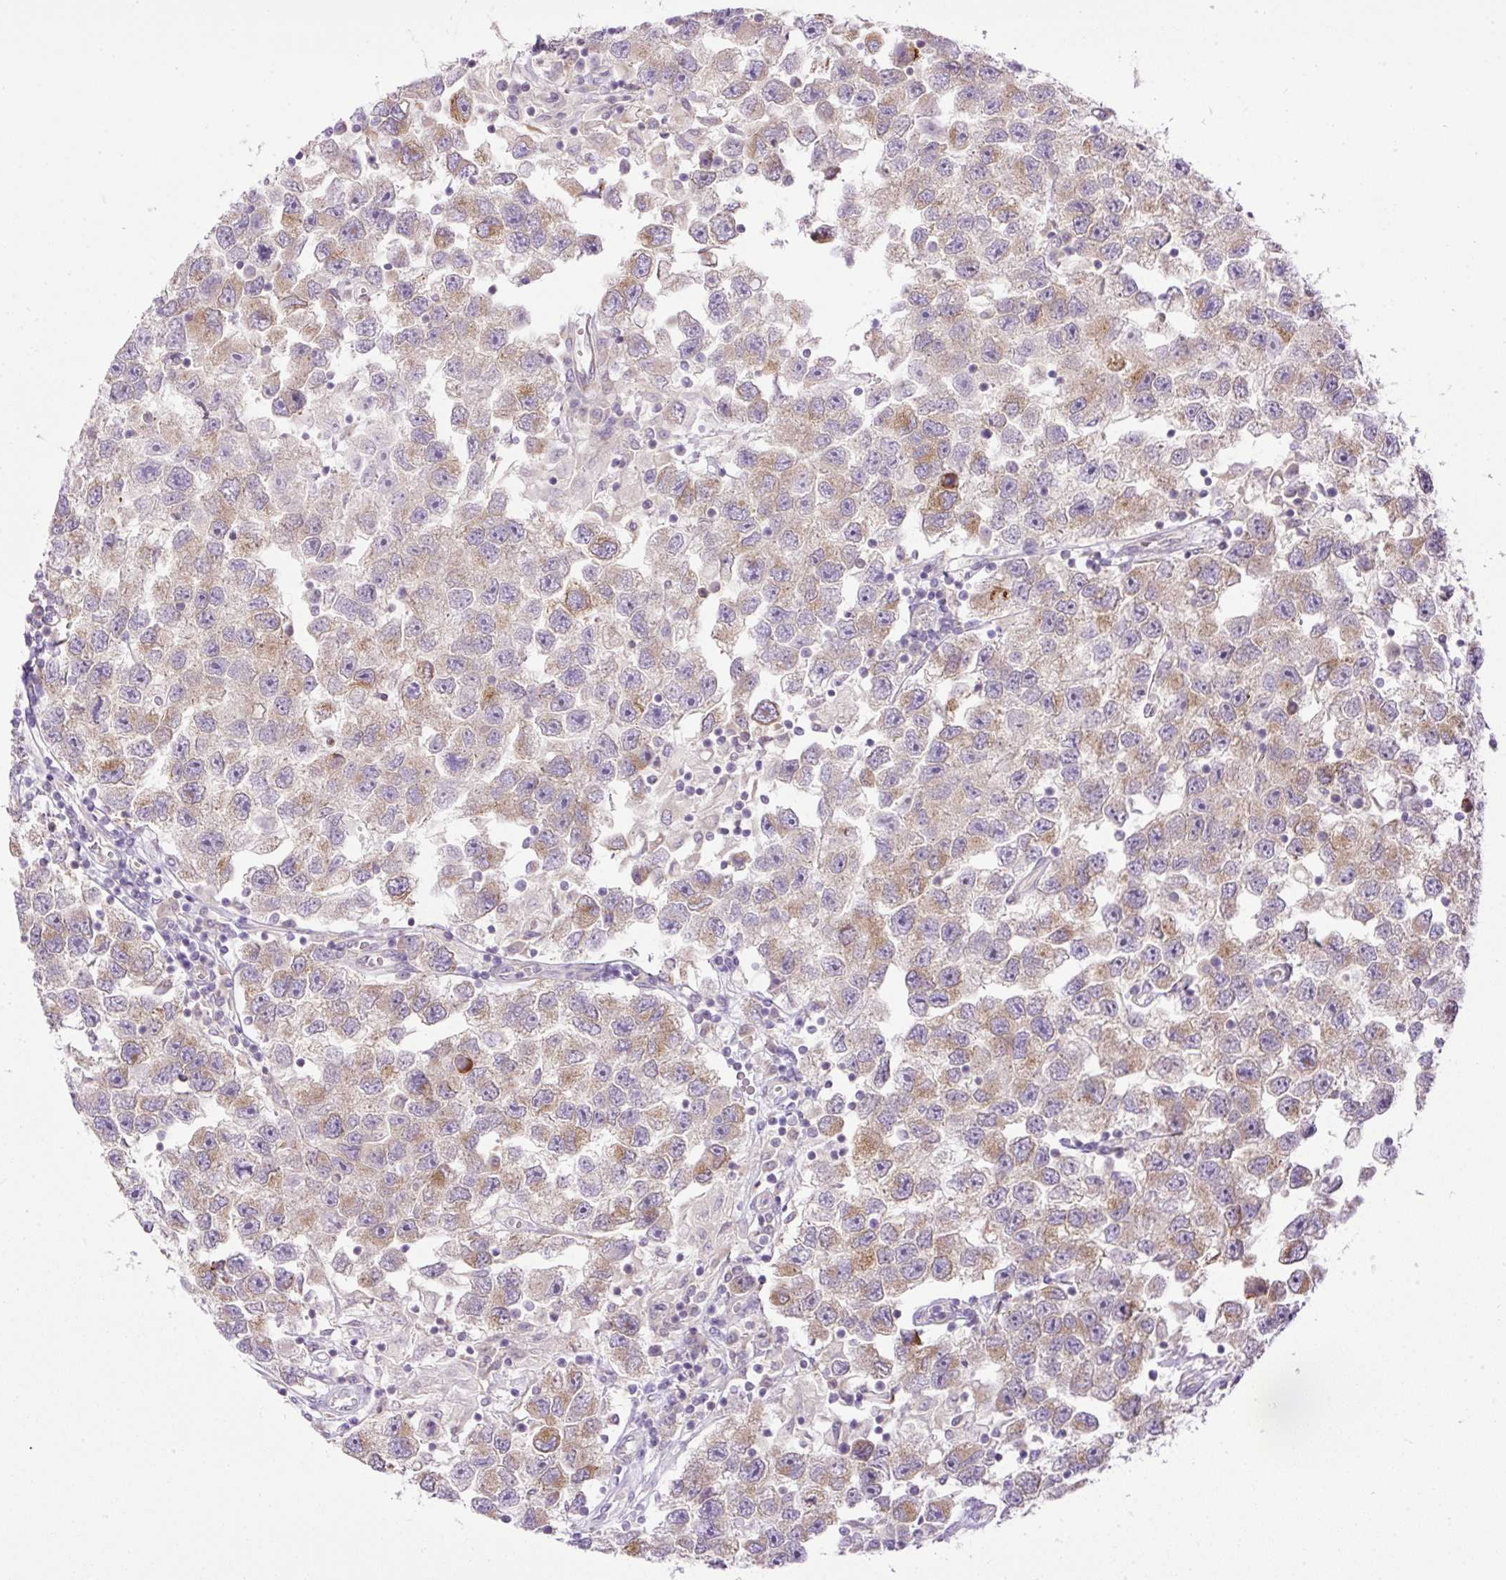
{"staining": {"intensity": "moderate", "quantity": "25%-75%", "location": "cytoplasmic/membranous"}, "tissue": "testis cancer", "cell_type": "Tumor cells", "image_type": "cancer", "snomed": [{"axis": "morphology", "description": "Seminoma, NOS"}, {"axis": "topography", "description": "Testis"}], "caption": "Tumor cells display moderate cytoplasmic/membranous positivity in about 25%-75% of cells in testis seminoma.", "gene": "POFUT1", "patient": {"sex": "male", "age": 26}}